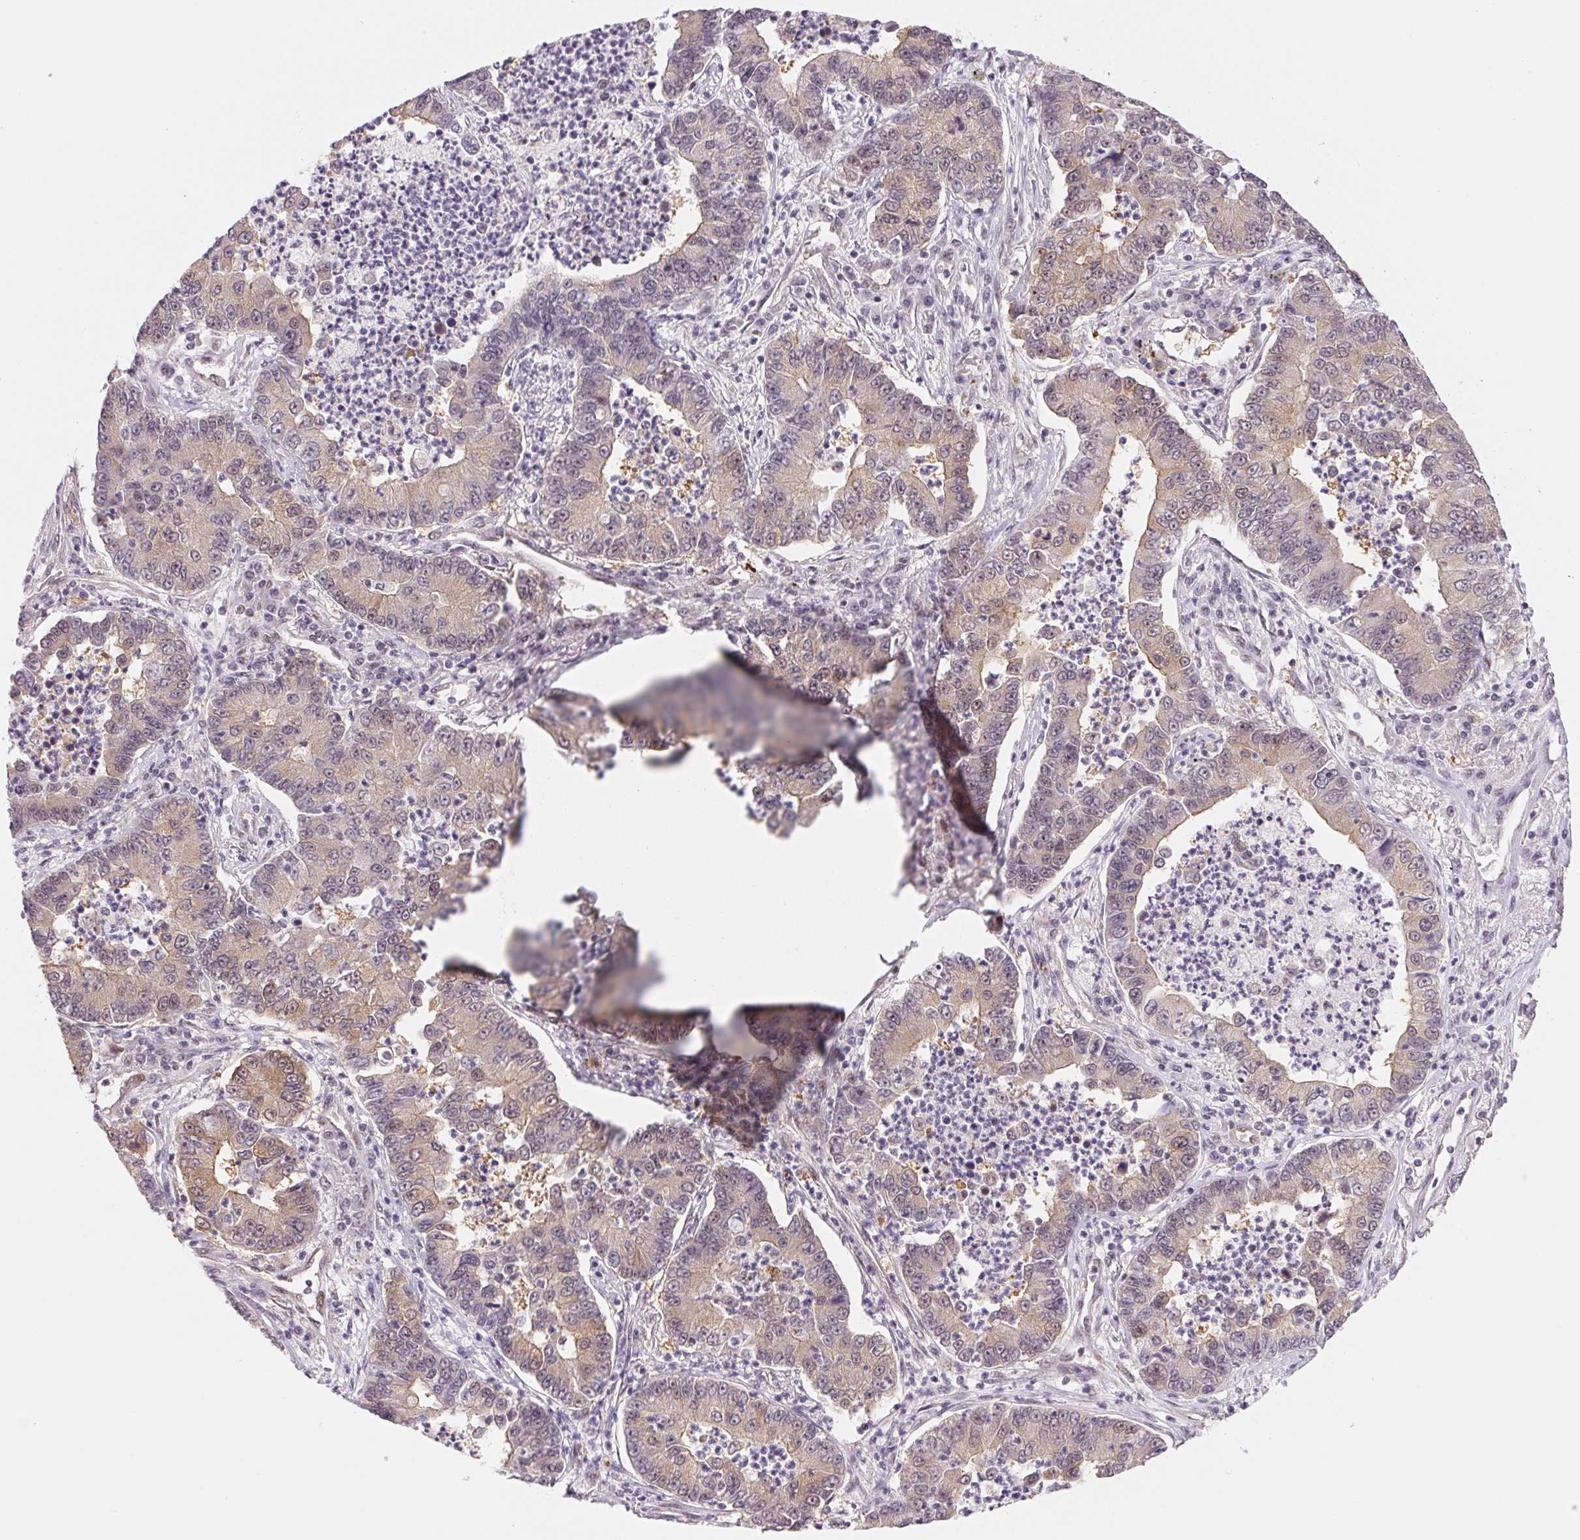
{"staining": {"intensity": "weak", "quantity": "<25%", "location": "cytoplasmic/membranous"}, "tissue": "lung cancer", "cell_type": "Tumor cells", "image_type": "cancer", "snomed": [{"axis": "morphology", "description": "Adenocarcinoma, NOS"}, {"axis": "topography", "description": "Lung"}], "caption": "Adenocarcinoma (lung) was stained to show a protein in brown. There is no significant expression in tumor cells.", "gene": "DNAJB6", "patient": {"sex": "female", "age": 57}}